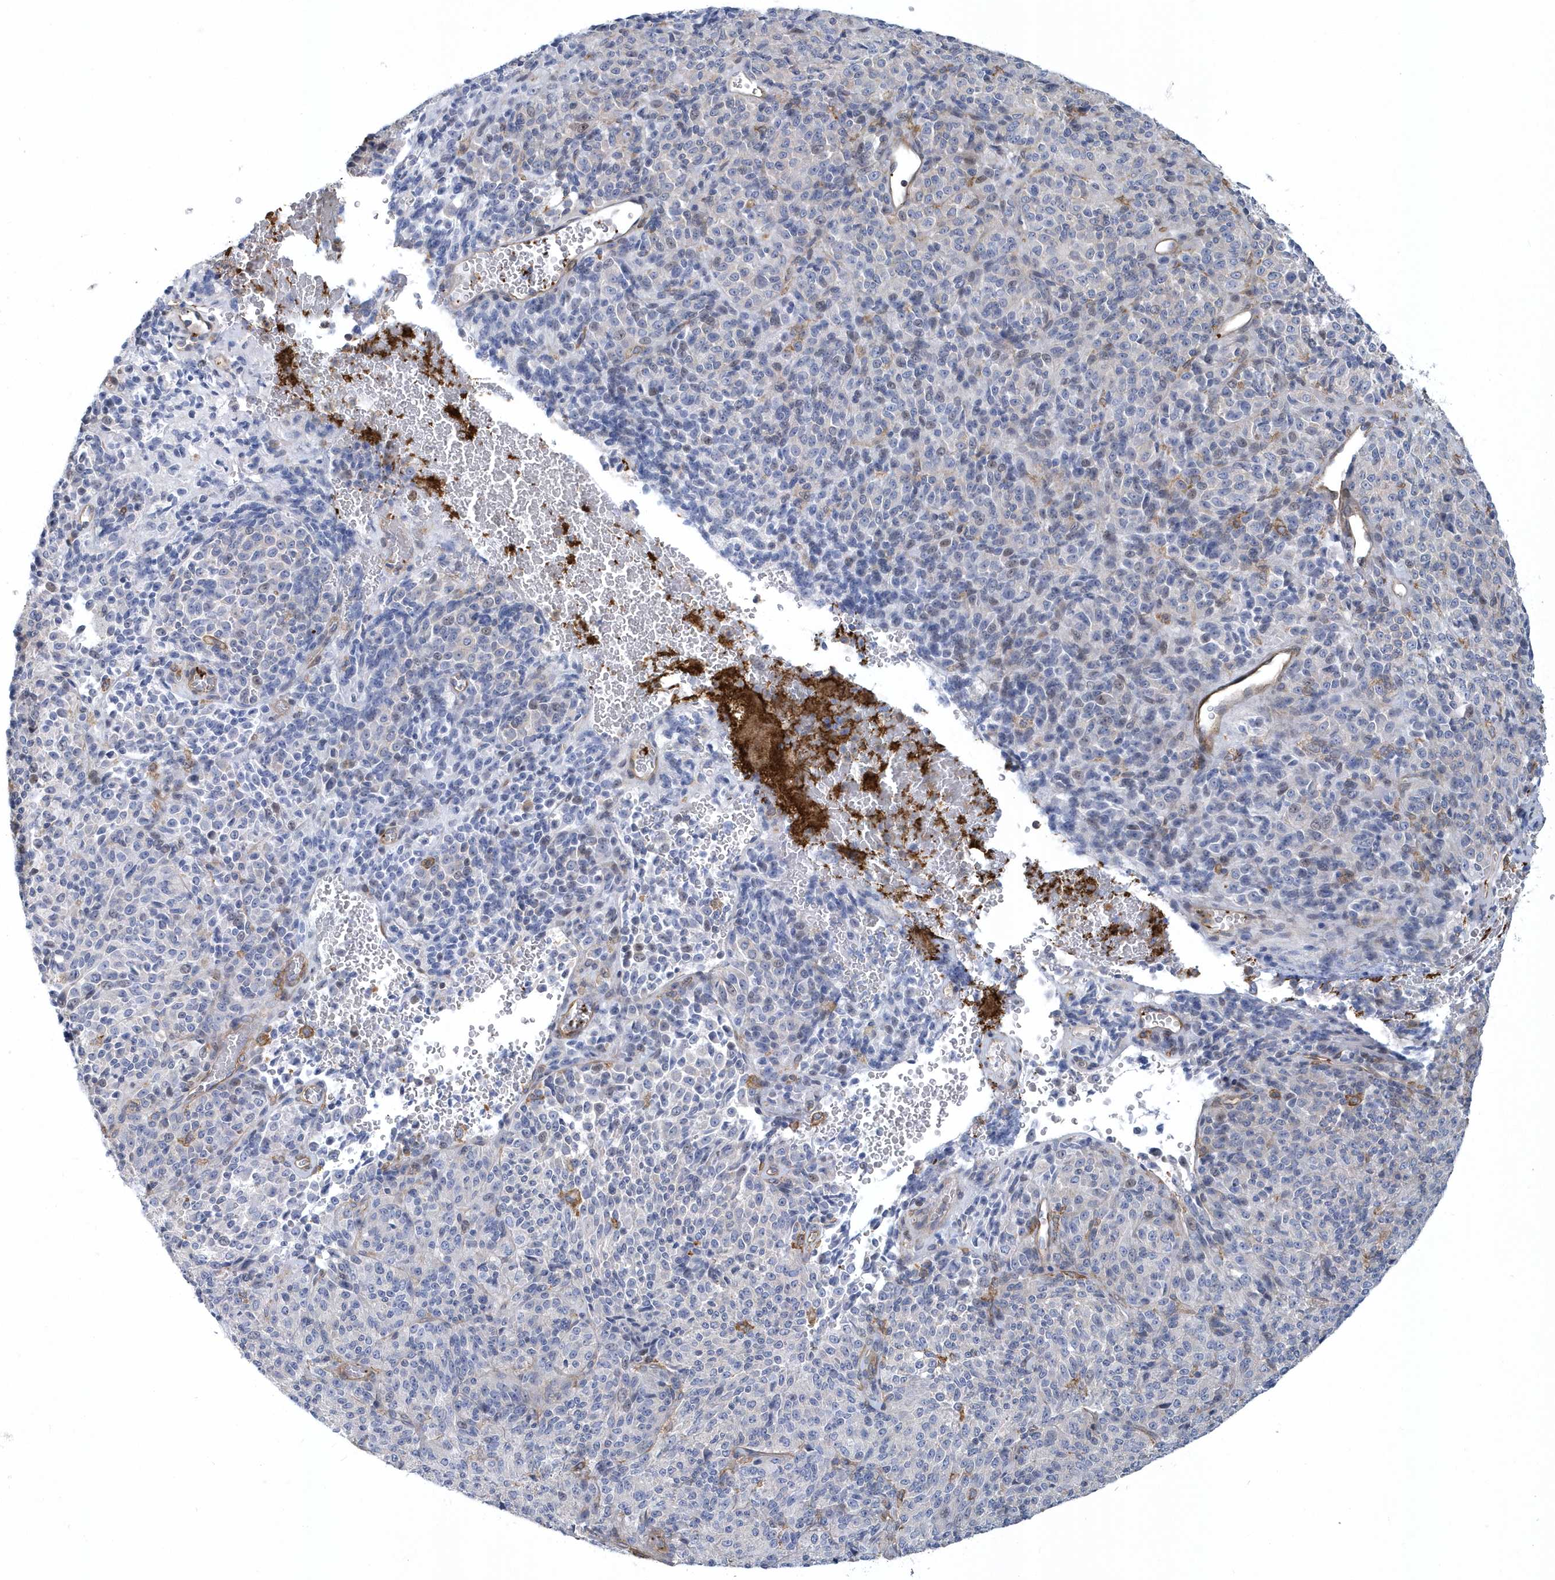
{"staining": {"intensity": "negative", "quantity": "none", "location": "none"}, "tissue": "melanoma", "cell_type": "Tumor cells", "image_type": "cancer", "snomed": [{"axis": "morphology", "description": "Malignant melanoma, Metastatic site"}, {"axis": "topography", "description": "Brain"}], "caption": "Melanoma was stained to show a protein in brown. There is no significant positivity in tumor cells.", "gene": "ARAP2", "patient": {"sex": "female", "age": 56}}